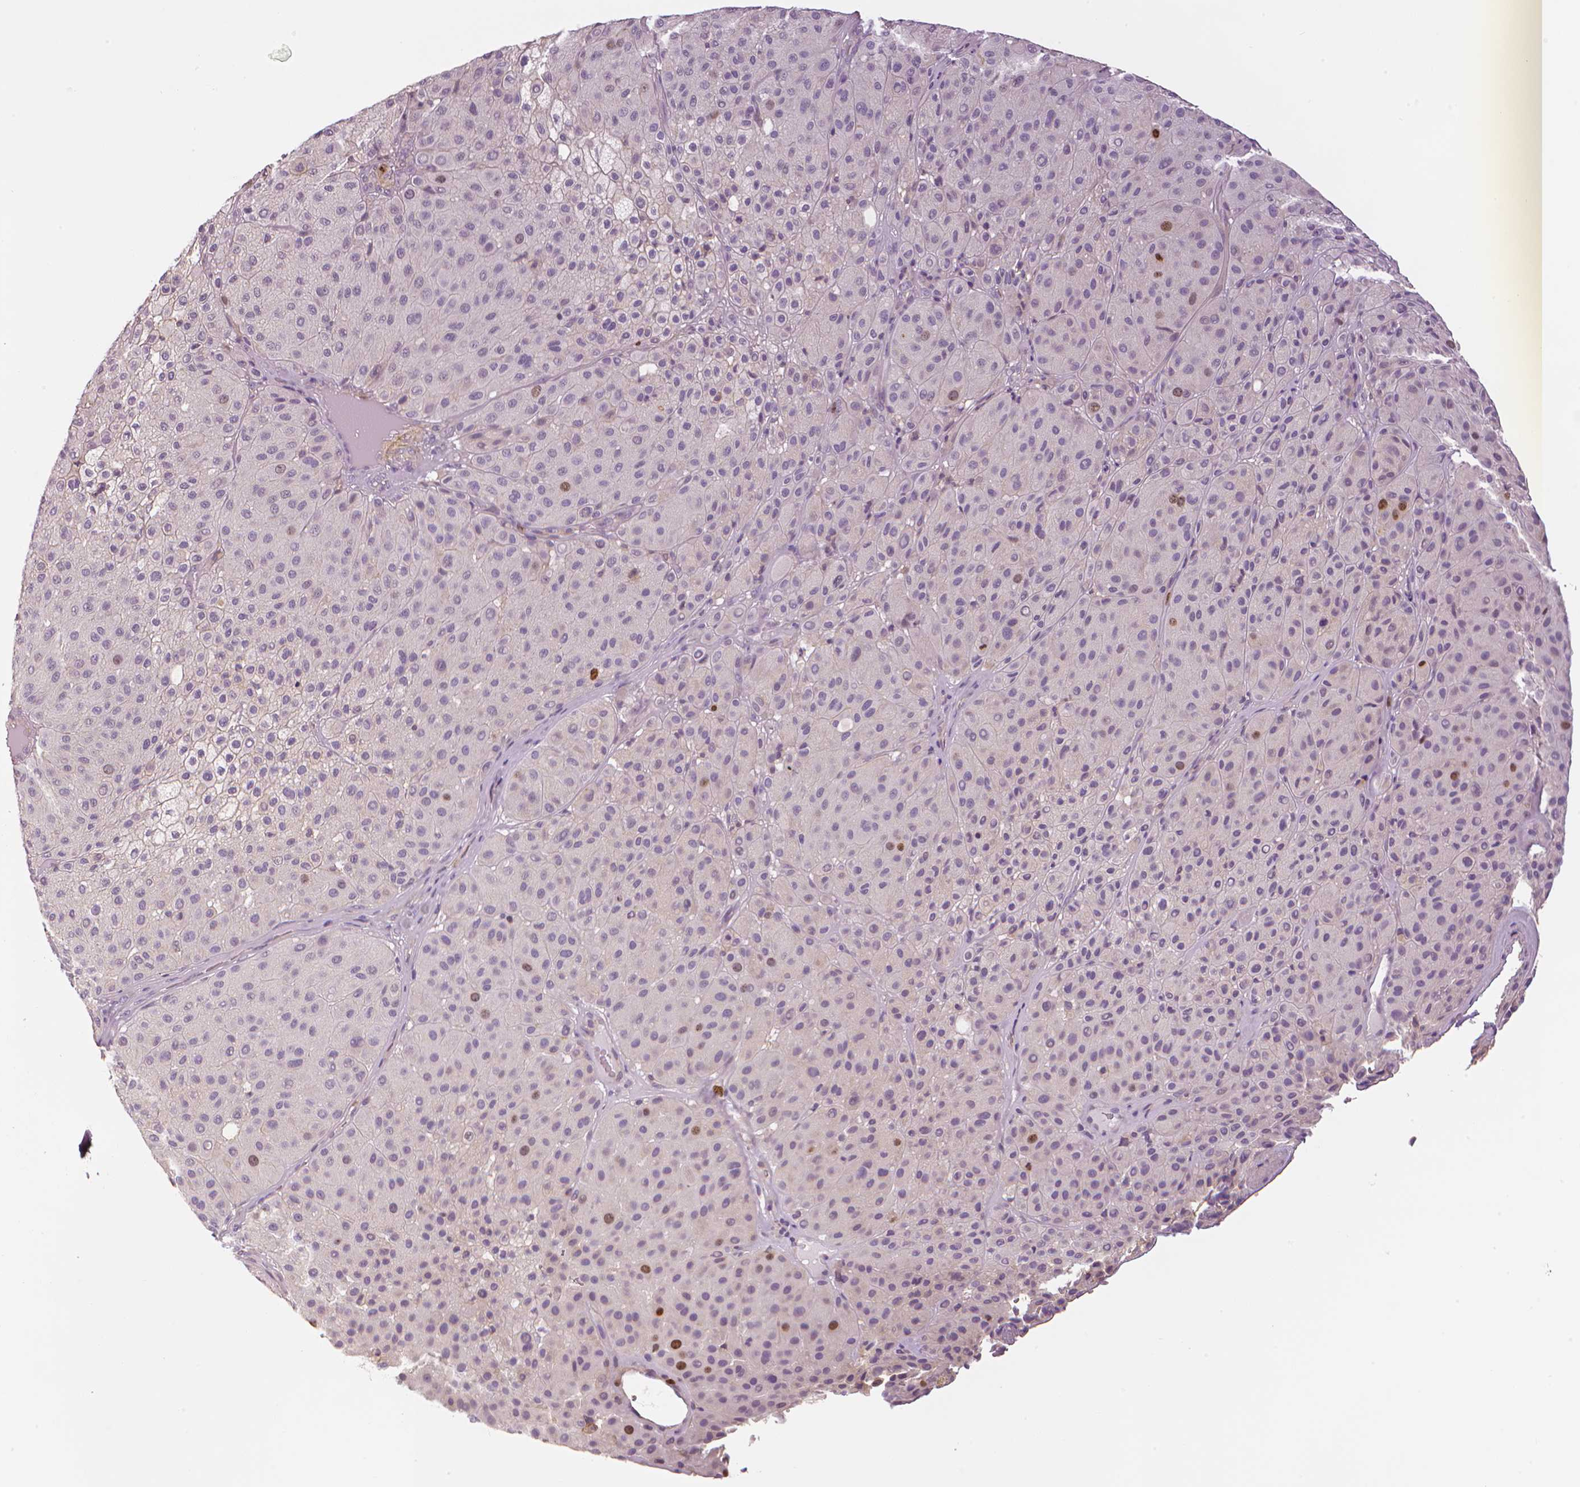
{"staining": {"intensity": "moderate", "quantity": "<25%", "location": "nuclear"}, "tissue": "melanoma", "cell_type": "Tumor cells", "image_type": "cancer", "snomed": [{"axis": "morphology", "description": "Malignant melanoma, Metastatic site"}, {"axis": "topography", "description": "Smooth muscle"}], "caption": "This photomicrograph shows immunohistochemistry (IHC) staining of malignant melanoma (metastatic site), with low moderate nuclear positivity in about <25% of tumor cells.", "gene": "MKI67", "patient": {"sex": "male", "age": 41}}